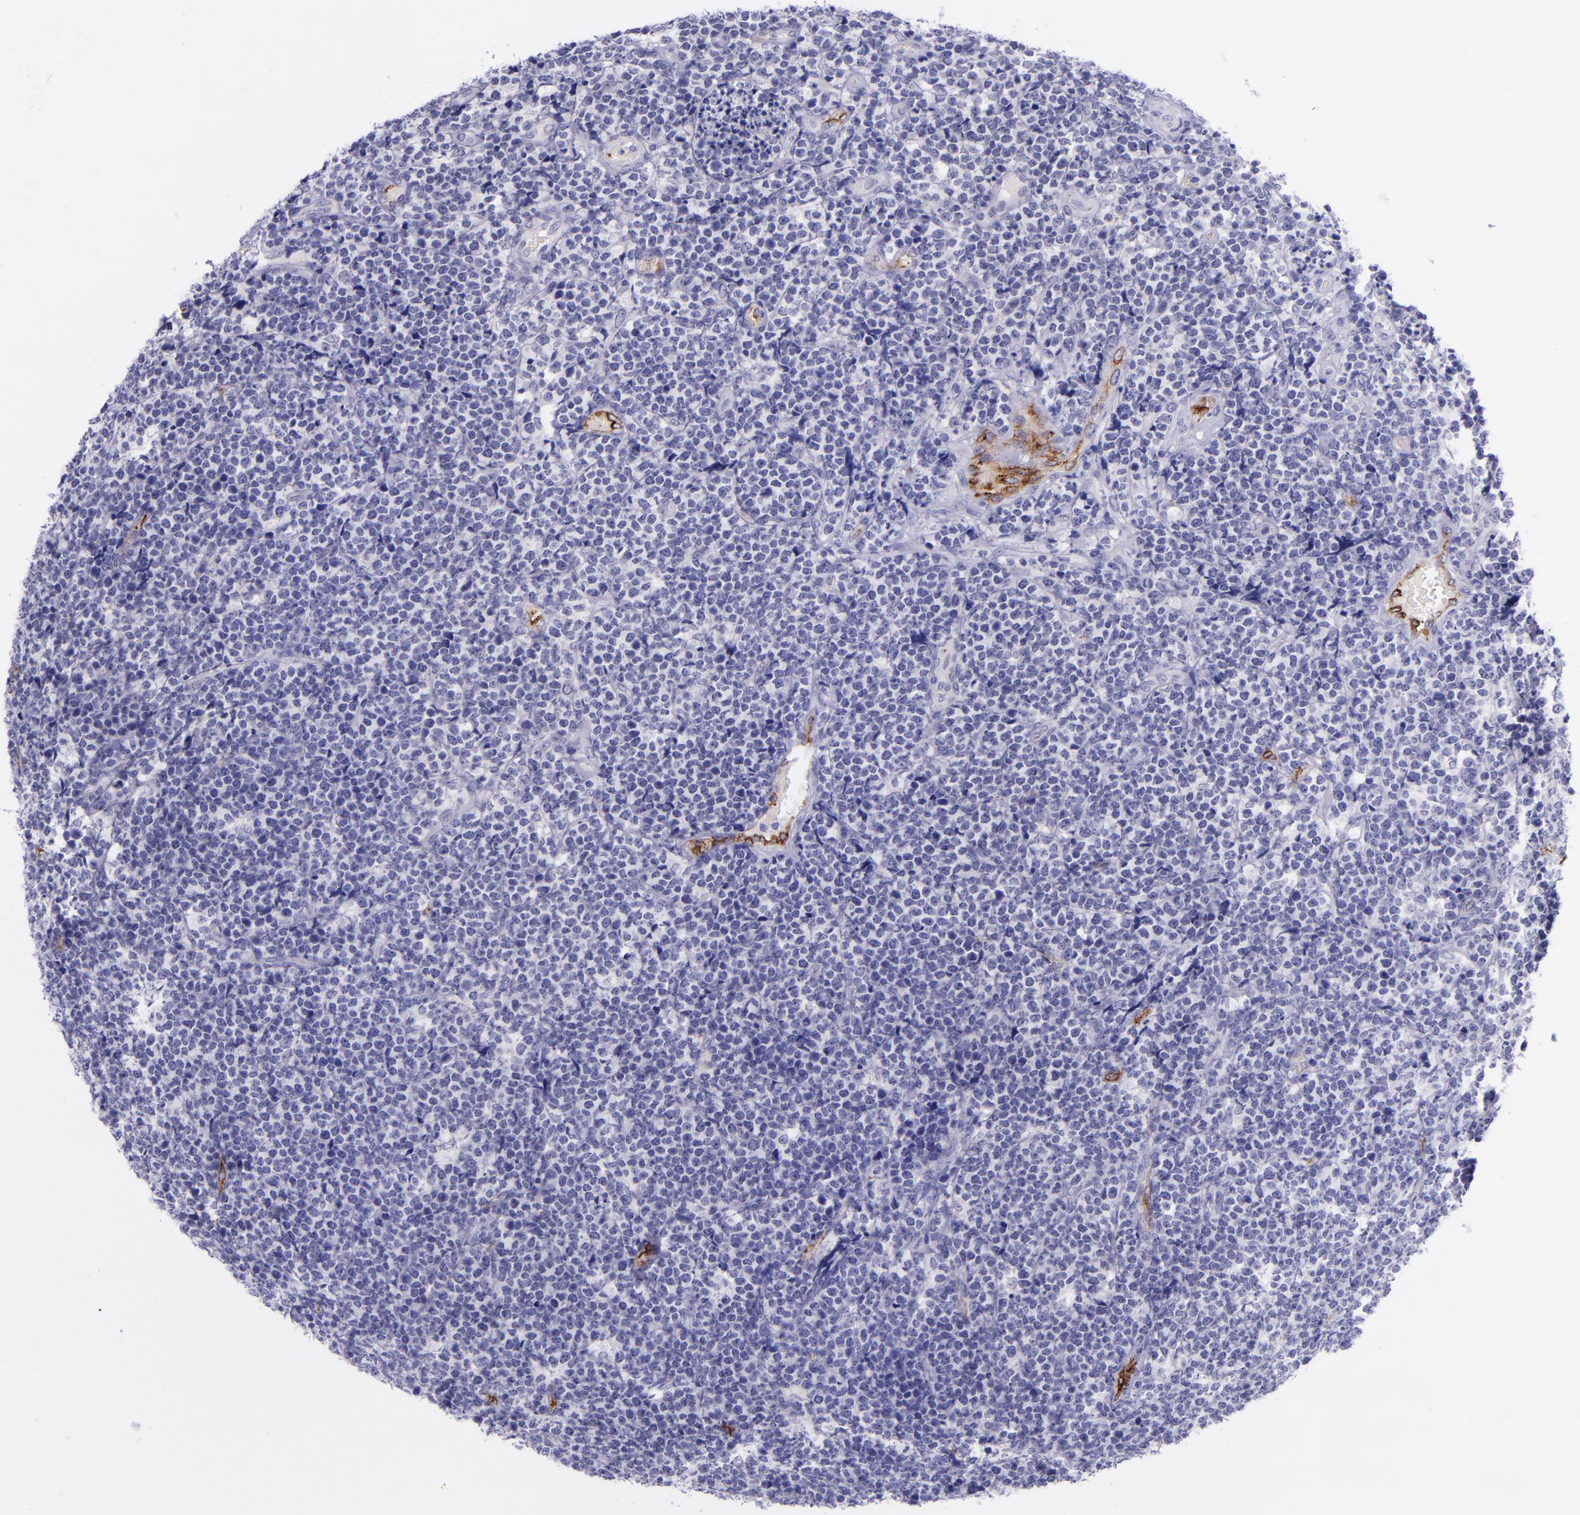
{"staining": {"intensity": "negative", "quantity": "none", "location": "none"}, "tissue": "lymphoma", "cell_type": "Tumor cells", "image_type": "cancer", "snomed": [{"axis": "morphology", "description": "Malignant lymphoma, non-Hodgkin's type, High grade"}, {"axis": "topography", "description": "Small intestine"}, {"axis": "topography", "description": "Colon"}], "caption": "A high-resolution histopathology image shows immunohistochemistry (IHC) staining of lymphoma, which displays no significant positivity in tumor cells.", "gene": "SELE", "patient": {"sex": "male", "age": 8}}